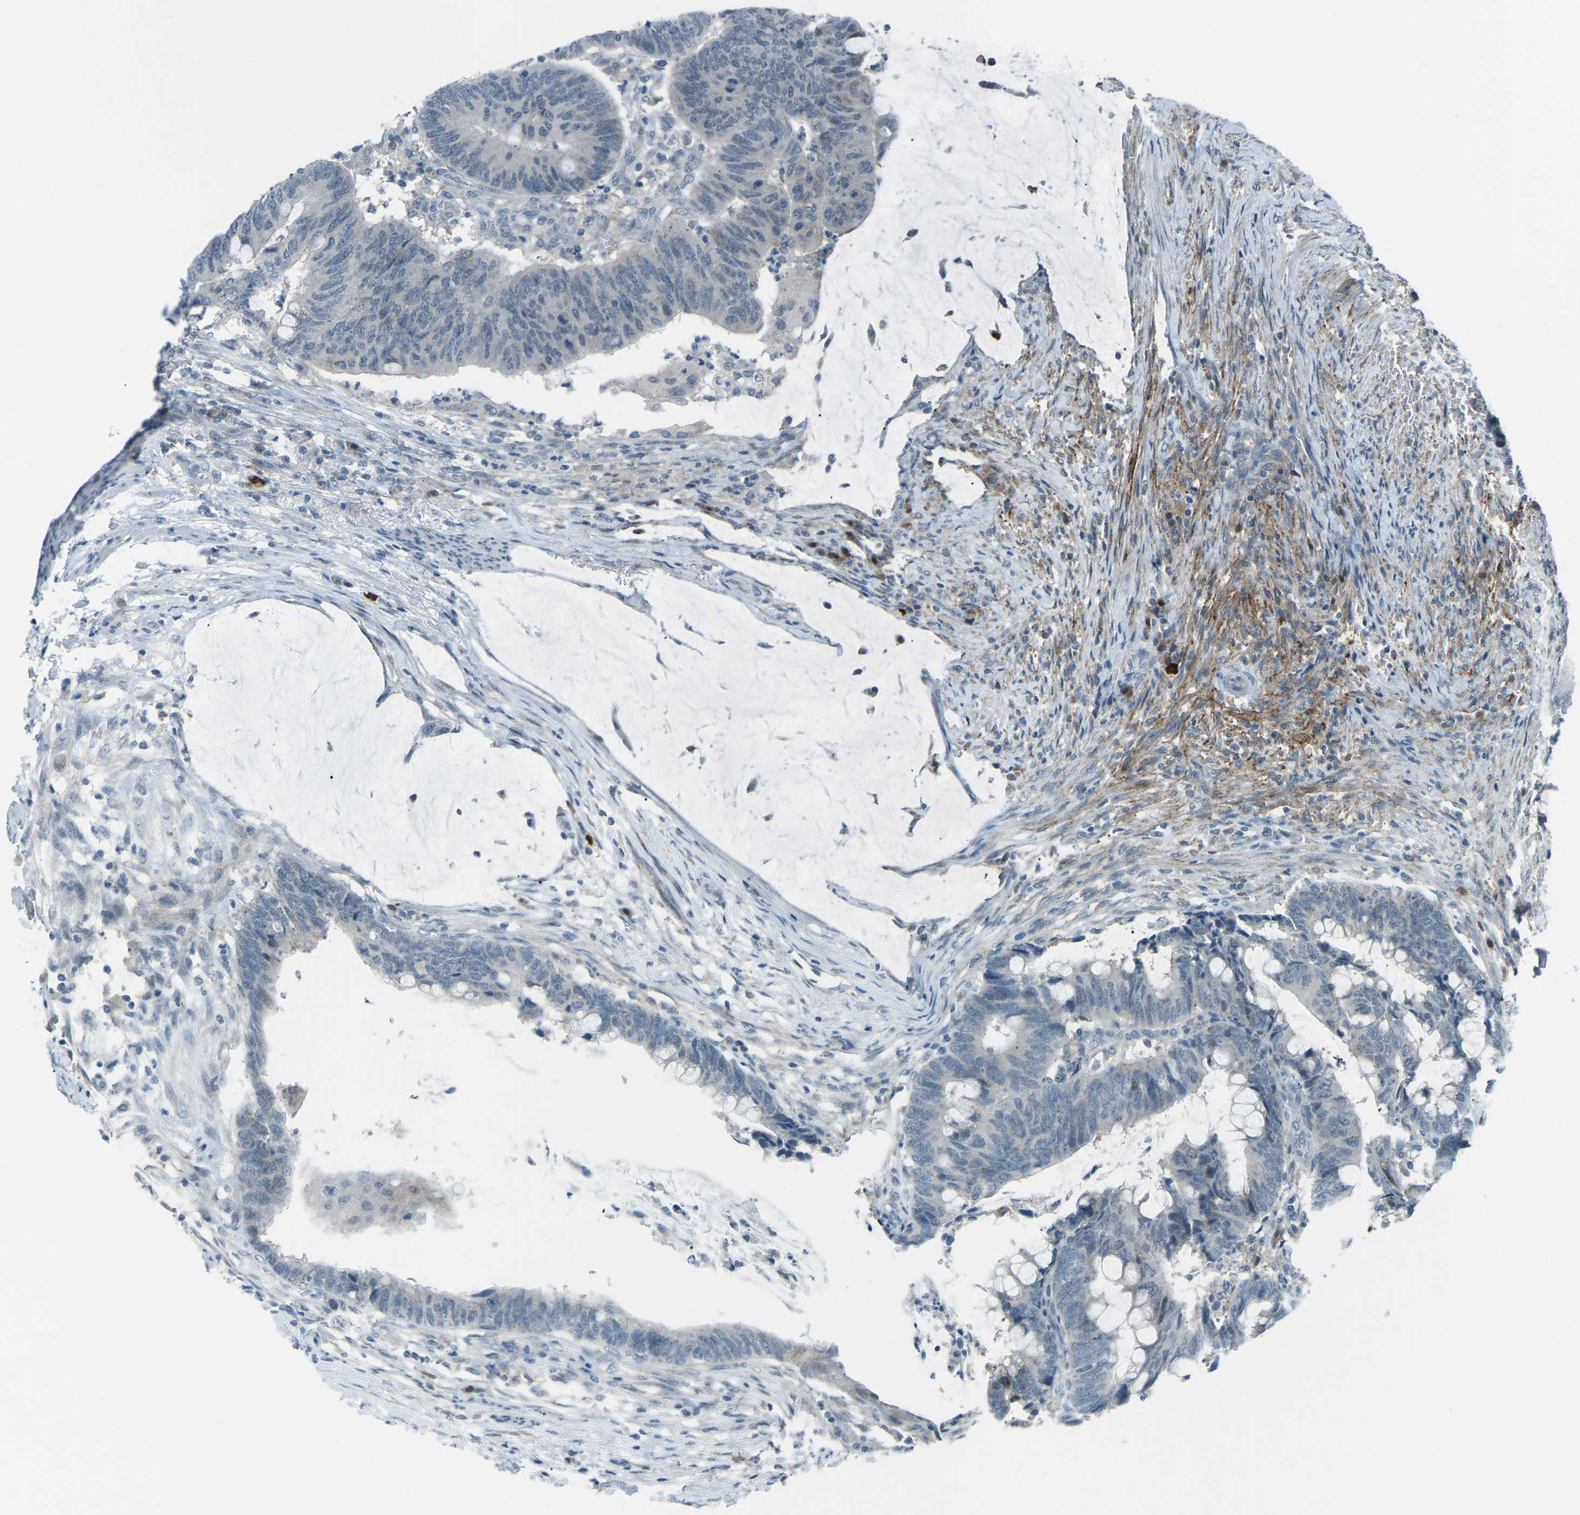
{"staining": {"intensity": "negative", "quantity": "none", "location": "none"}, "tissue": "colorectal cancer", "cell_type": "Tumor cells", "image_type": "cancer", "snomed": [{"axis": "morphology", "description": "Normal tissue, NOS"}, {"axis": "morphology", "description": "Adenocarcinoma, NOS"}, {"axis": "topography", "description": "Rectum"}, {"axis": "topography", "description": "Peripheral nerve tissue"}], "caption": "Colorectal adenocarcinoma was stained to show a protein in brown. There is no significant staining in tumor cells.", "gene": "PRKCA", "patient": {"sex": "male", "age": 92}}